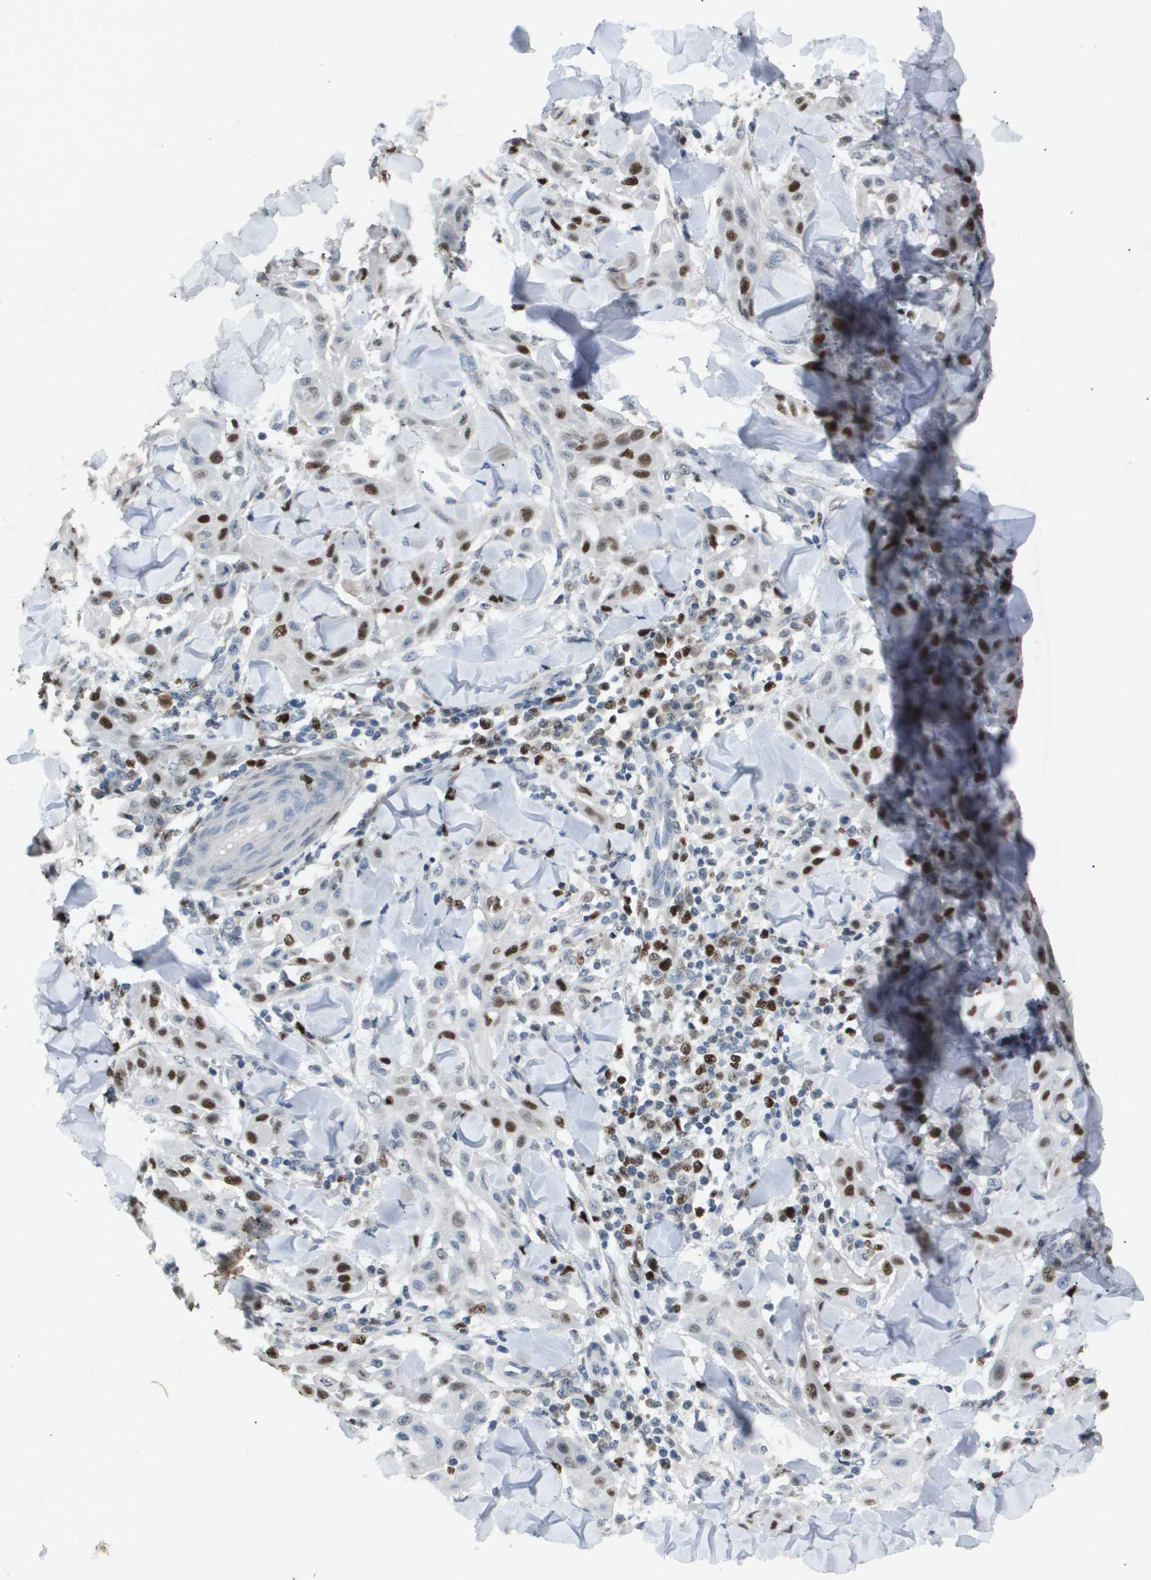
{"staining": {"intensity": "strong", "quantity": "25%-75%", "location": "nuclear"}, "tissue": "skin cancer", "cell_type": "Tumor cells", "image_type": "cancer", "snomed": [{"axis": "morphology", "description": "Squamous cell carcinoma, NOS"}, {"axis": "topography", "description": "Skin"}], "caption": "A micrograph of human squamous cell carcinoma (skin) stained for a protein reveals strong nuclear brown staining in tumor cells.", "gene": "ANAPC2", "patient": {"sex": "male", "age": 24}}